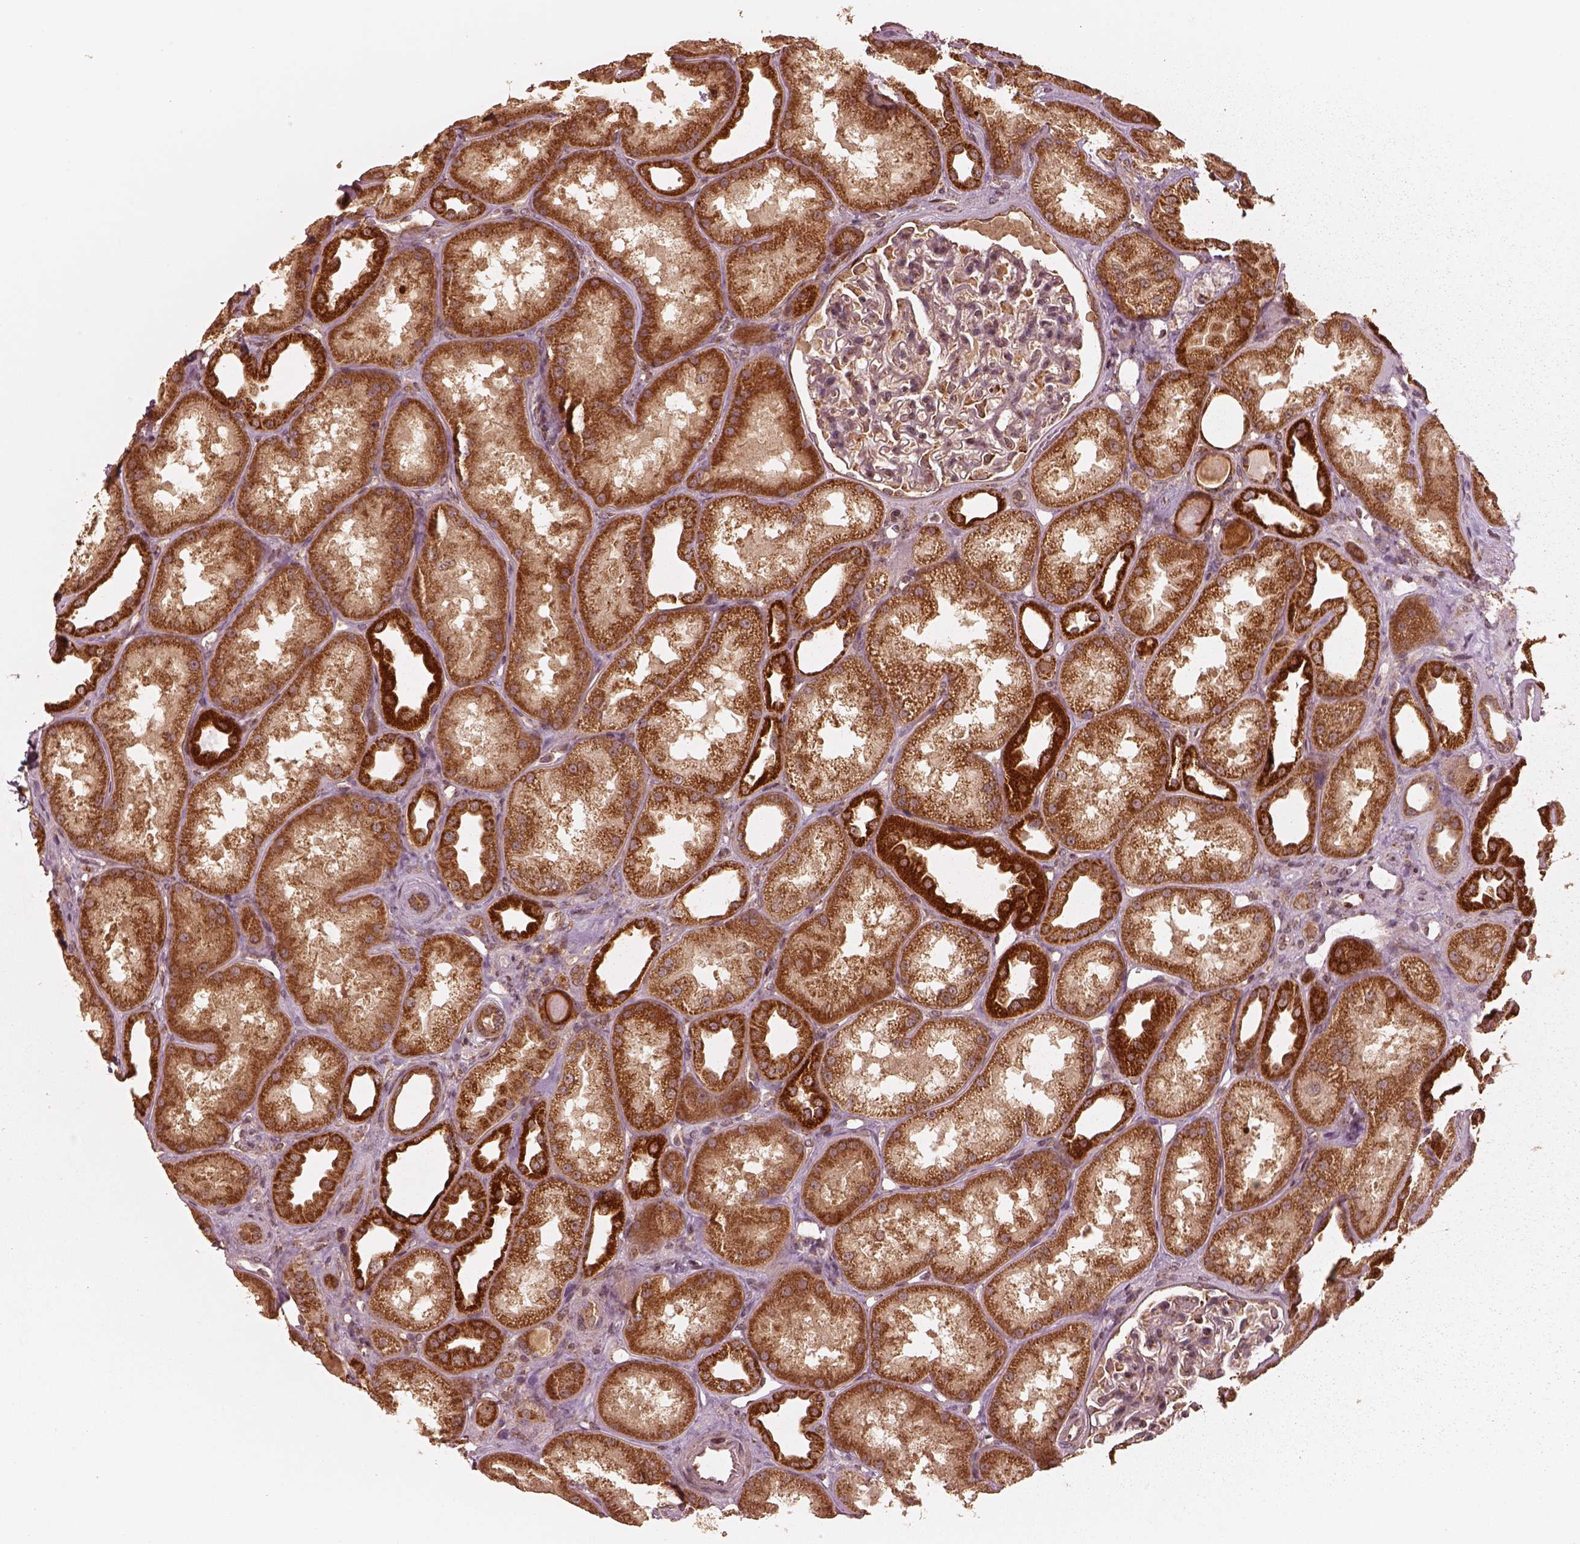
{"staining": {"intensity": "moderate", "quantity": "<25%", "location": "cytoplasmic/membranous"}, "tissue": "kidney", "cell_type": "Cells in glomeruli", "image_type": "normal", "snomed": [{"axis": "morphology", "description": "Normal tissue, NOS"}, {"axis": "topography", "description": "Kidney"}], "caption": "Kidney stained with immunohistochemistry (IHC) reveals moderate cytoplasmic/membranous positivity in about <25% of cells in glomeruli. (Brightfield microscopy of DAB IHC at high magnification).", "gene": "DNAJC25", "patient": {"sex": "male", "age": 61}}